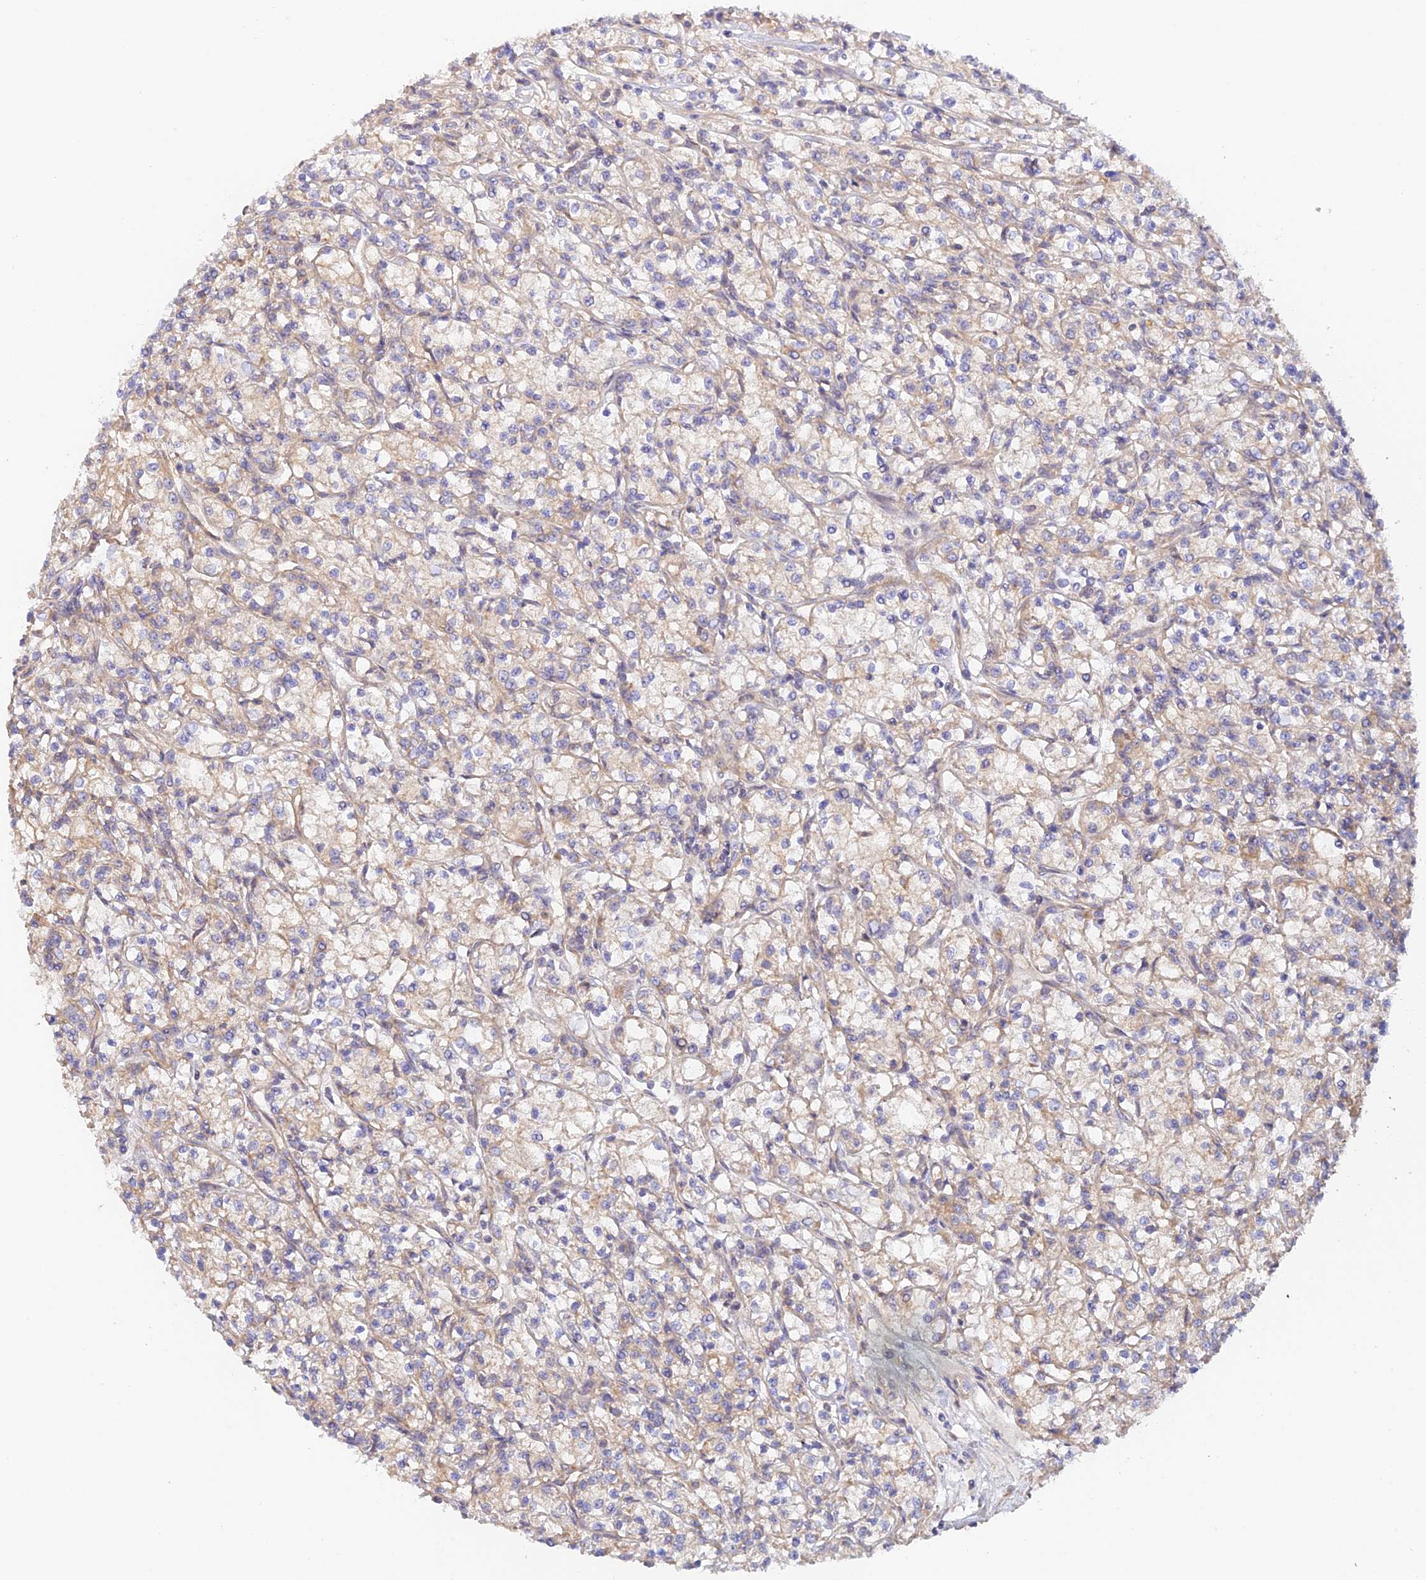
{"staining": {"intensity": "weak", "quantity": "<25%", "location": "cytoplasmic/membranous"}, "tissue": "renal cancer", "cell_type": "Tumor cells", "image_type": "cancer", "snomed": [{"axis": "morphology", "description": "Adenocarcinoma, NOS"}, {"axis": "topography", "description": "Kidney"}], "caption": "Adenocarcinoma (renal) was stained to show a protein in brown. There is no significant staining in tumor cells.", "gene": "MYO9A", "patient": {"sex": "female", "age": 59}}